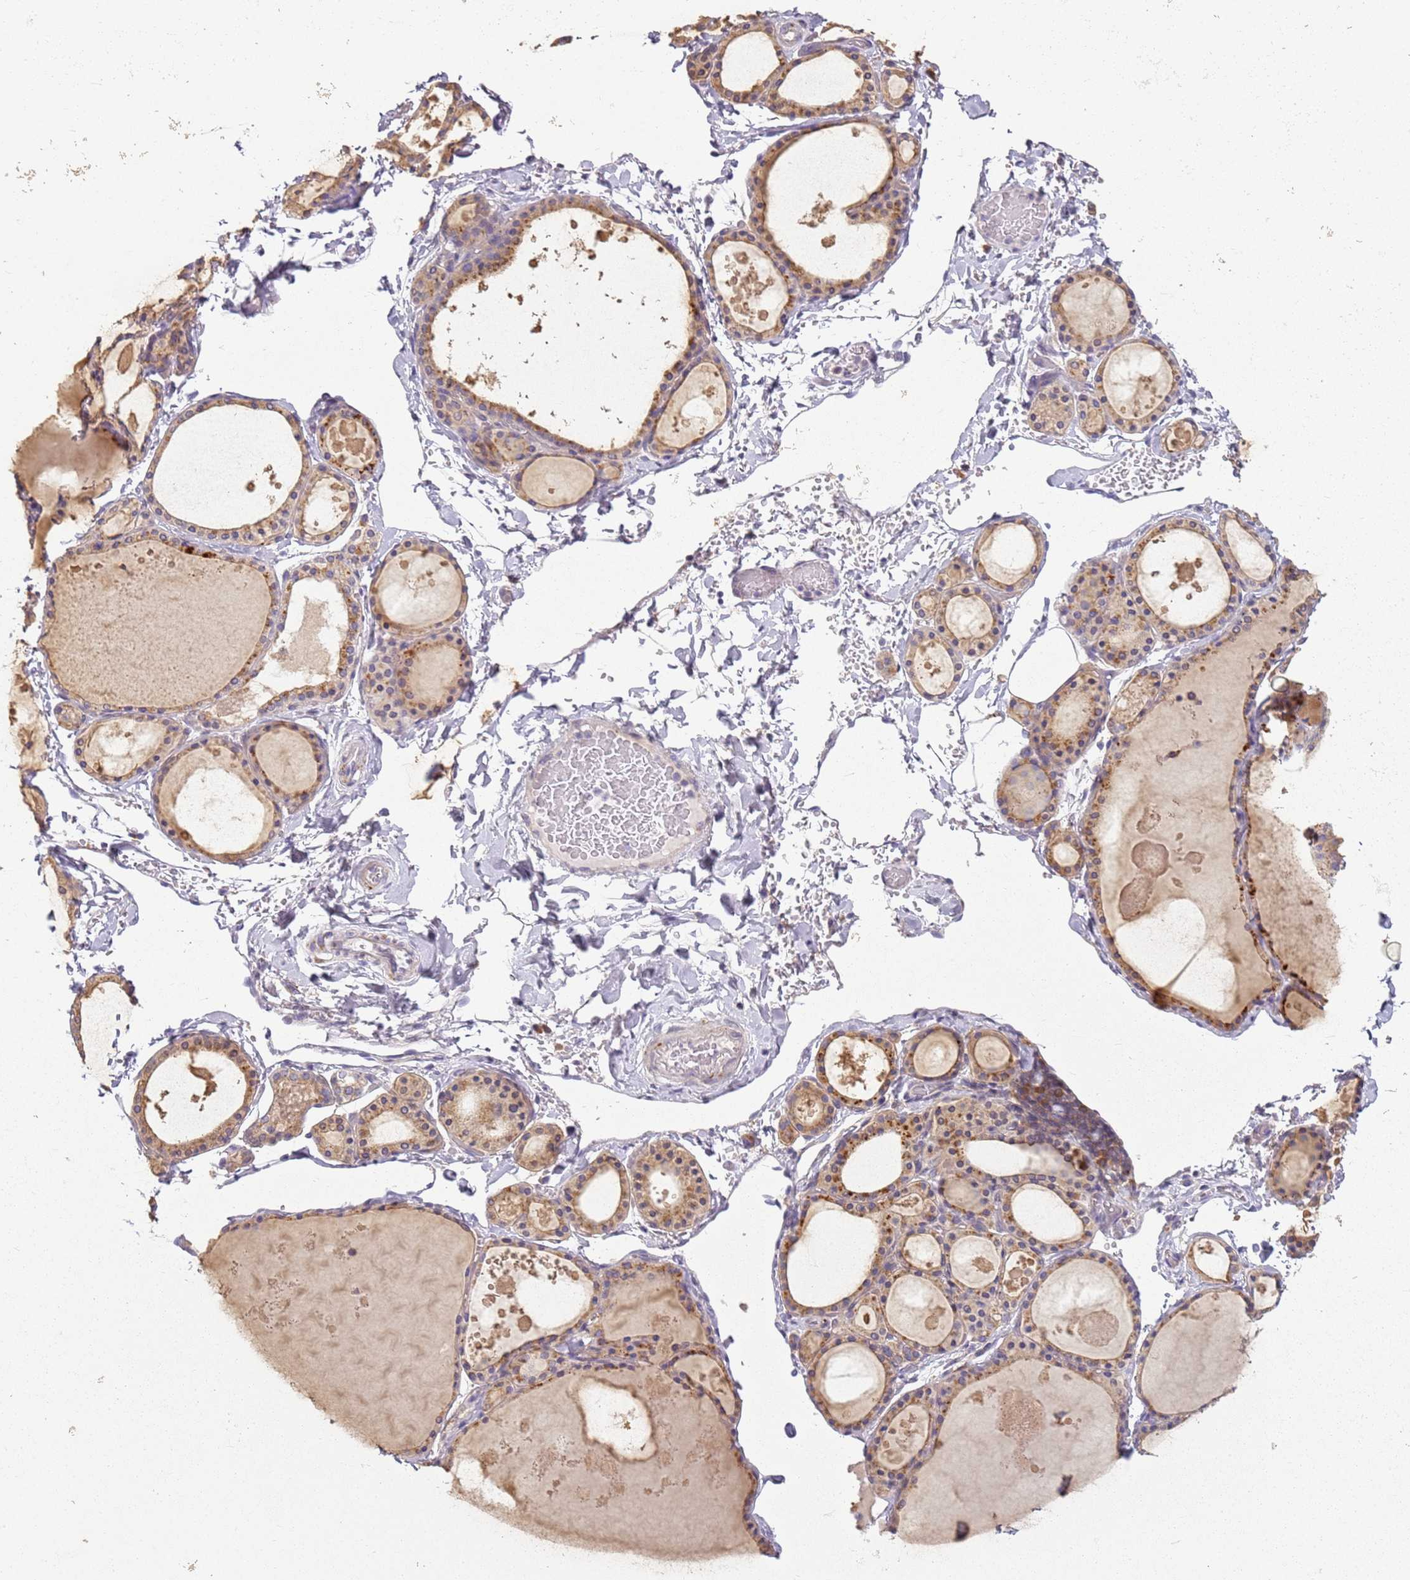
{"staining": {"intensity": "moderate", "quantity": ">75%", "location": "cytoplasmic/membranous"}, "tissue": "thyroid gland", "cell_type": "Glandular cells", "image_type": "normal", "snomed": [{"axis": "morphology", "description": "Normal tissue, NOS"}, {"axis": "topography", "description": "Thyroid gland"}], "caption": "This image shows IHC staining of benign thyroid gland, with medium moderate cytoplasmic/membranous staining in approximately >75% of glandular cells.", "gene": "RPS28", "patient": {"sex": "male", "age": 56}}